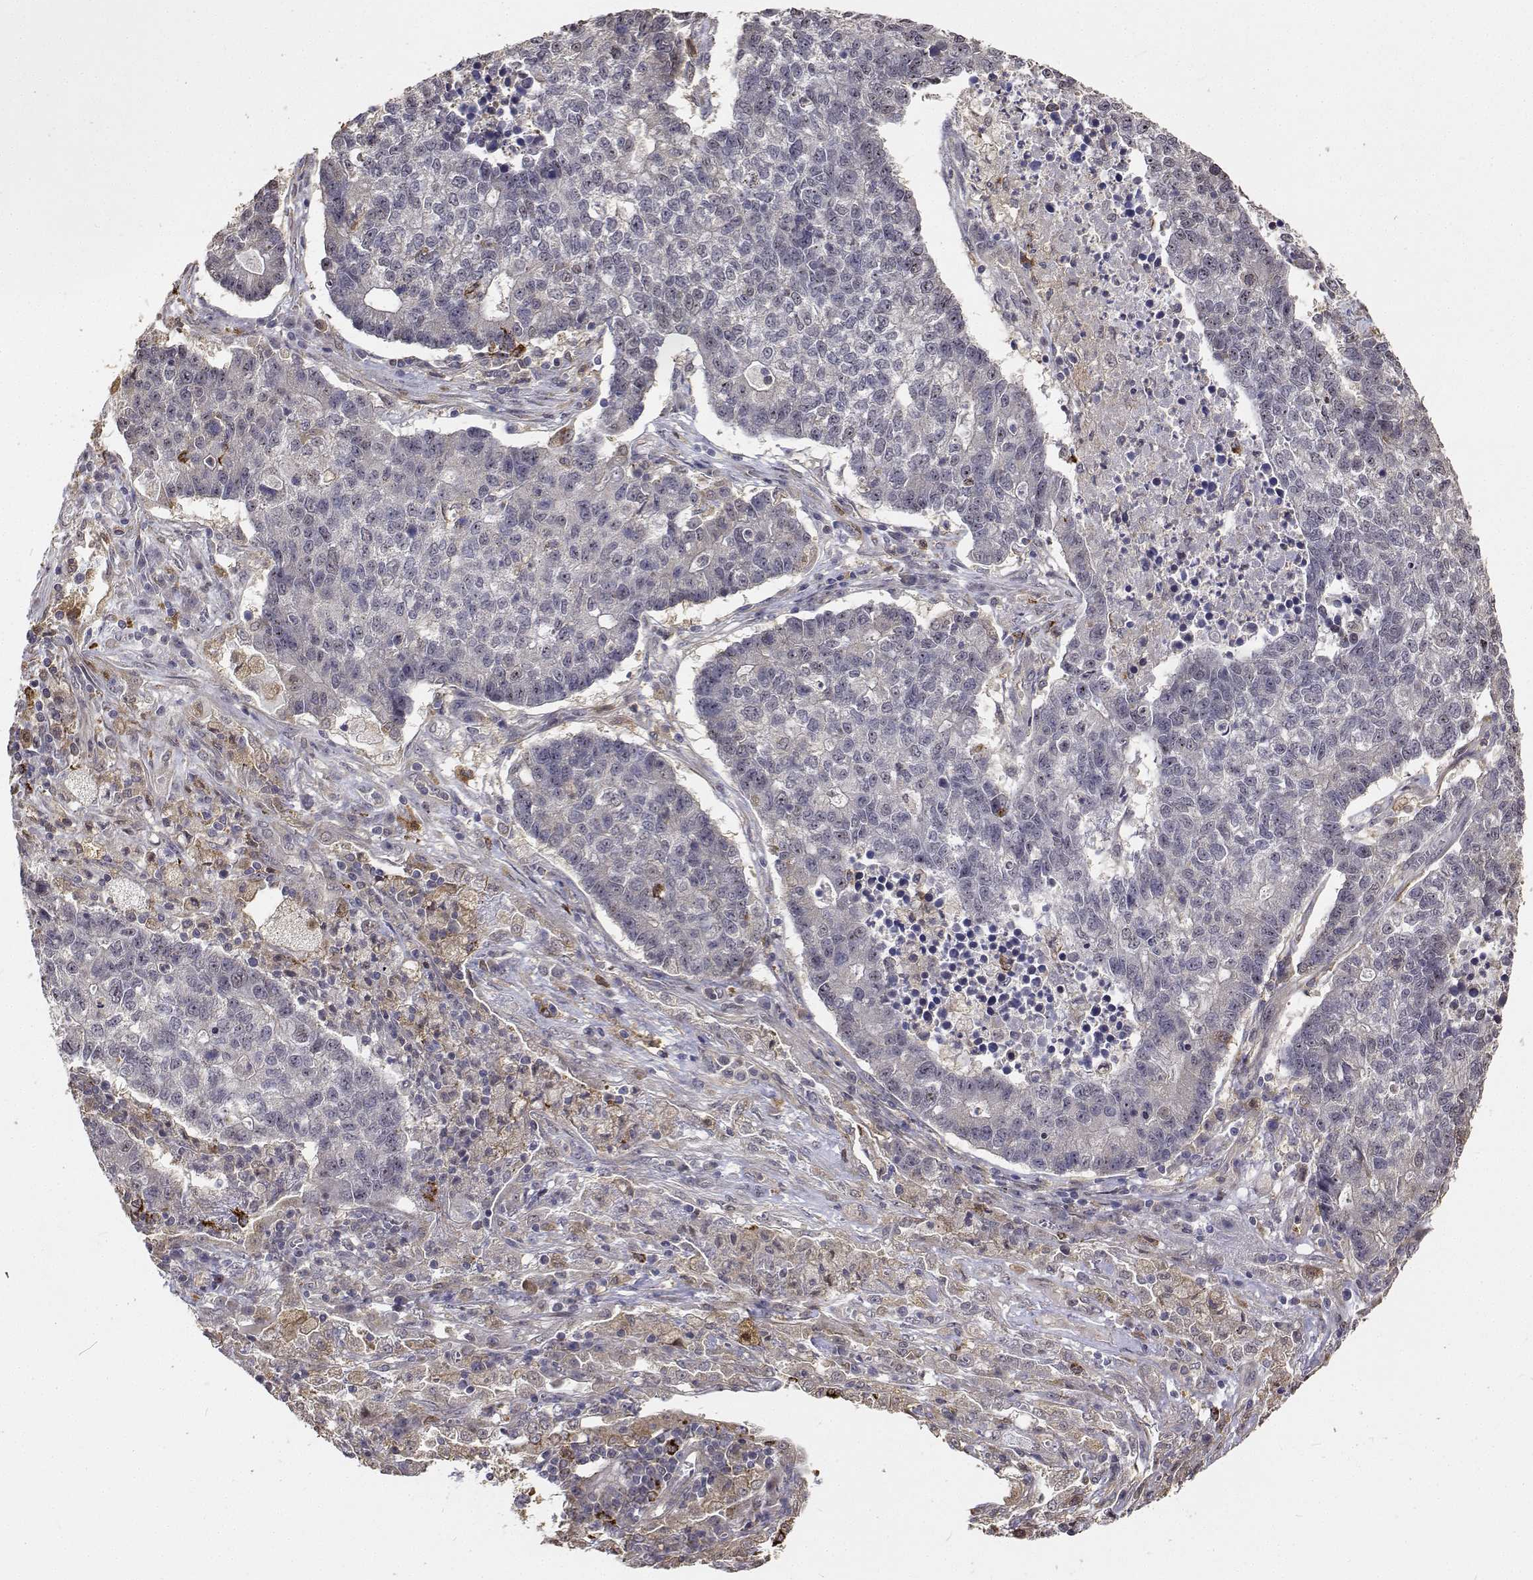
{"staining": {"intensity": "negative", "quantity": "none", "location": "none"}, "tissue": "lung cancer", "cell_type": "Tumor cells", "image_type": "cancer", "snomed": [{"axis": "morphology", "description": "Adenocarcinoma, NOS"}, {"axis": "topography", "description": "Lung"}], "caption": "A high-resolution histopathology image shows immunohistochemistry (IHC) staining of adenocarcinoma (lung), which displays no significant staining in tumor cells.", "gene": "PCID2", "patient": {"sex": "male", "age": 57}}